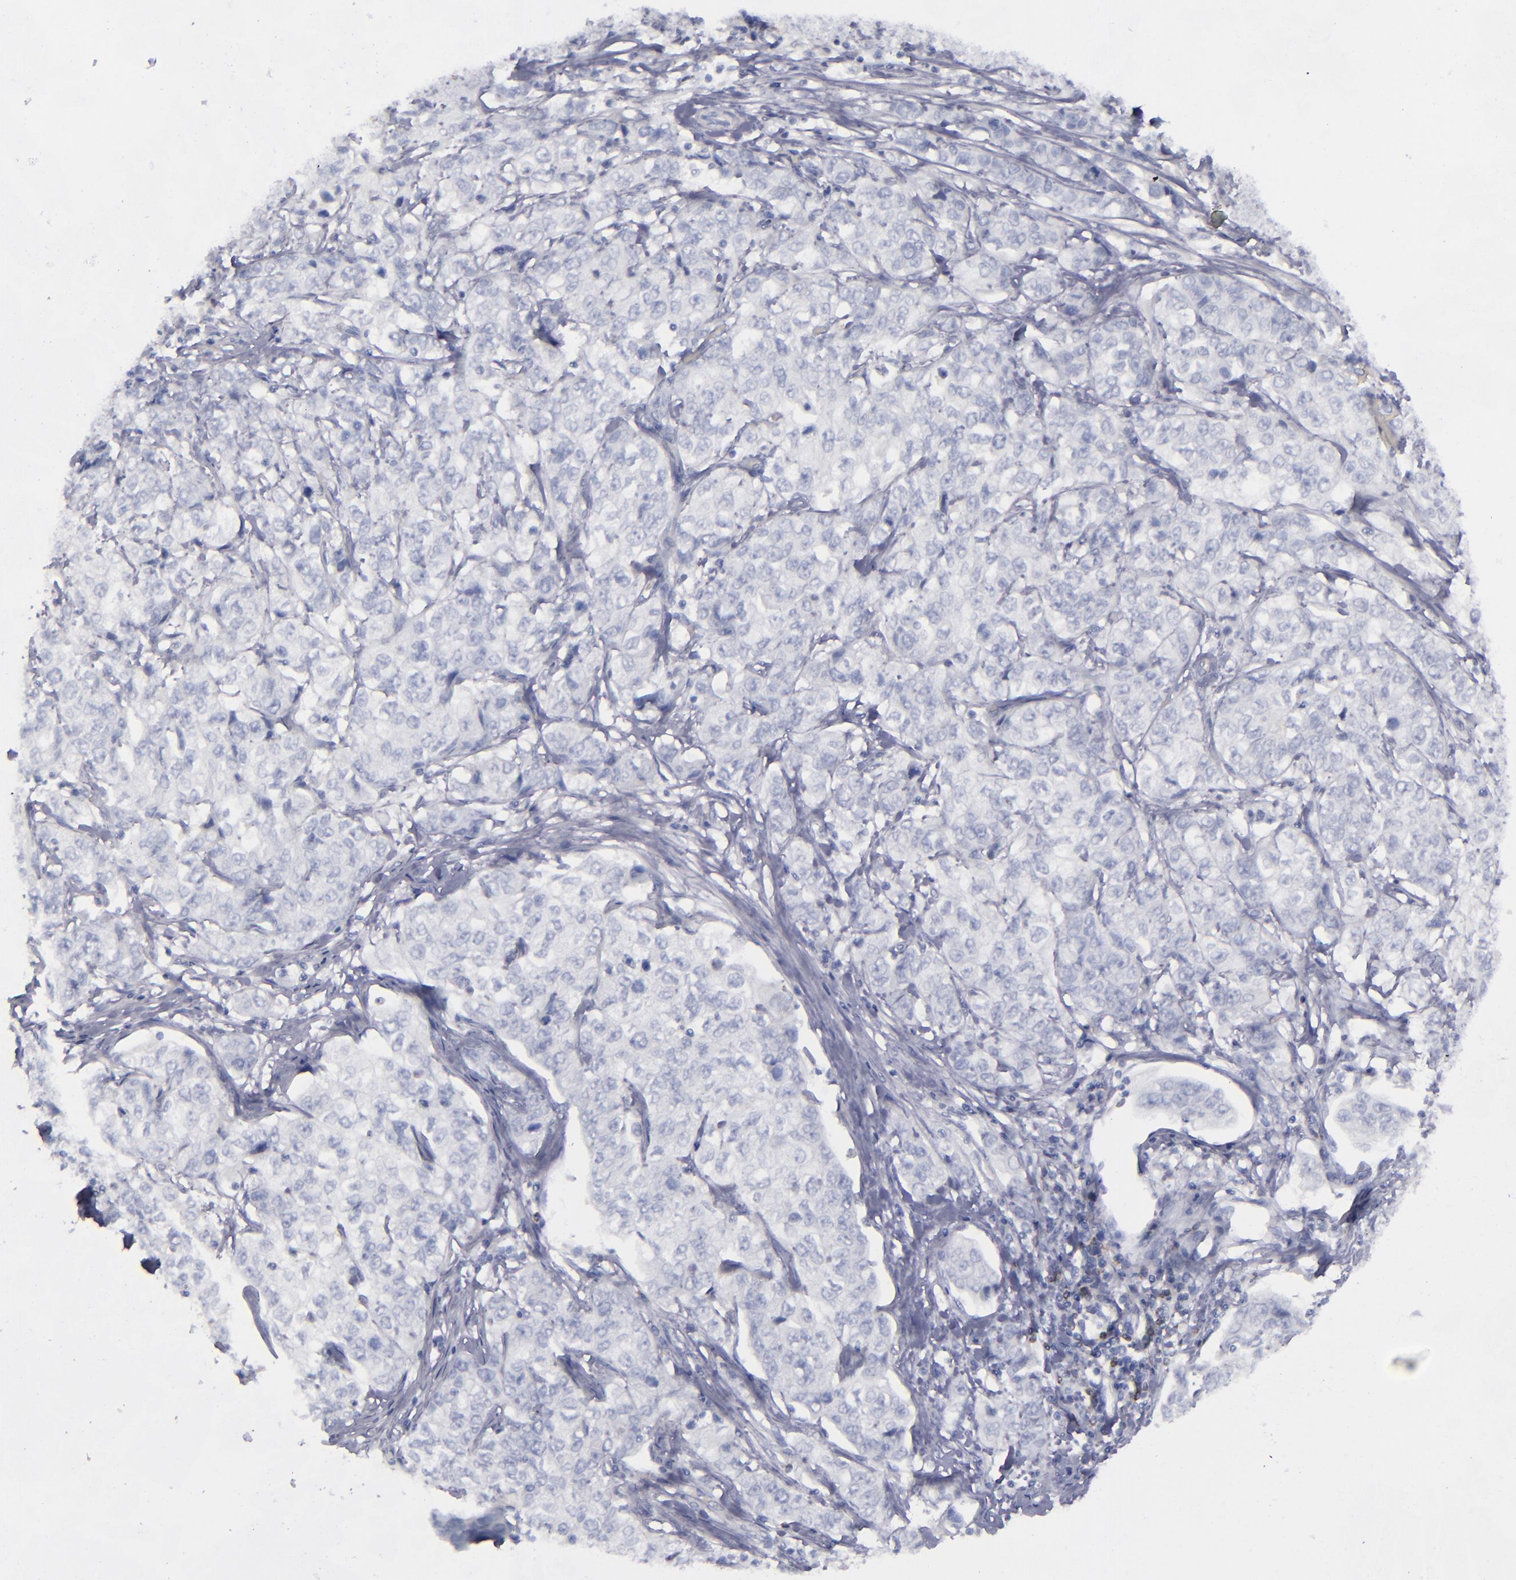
{"staining": {"intensity": "negative", "quantity": "none", "location": "none"}, "tissue": "stomach cancer", "cell_type": "Tumor cells", "image_type": "cancer", "snomed": [{"axis": "morphology", "description": "Adenocarcinoma, NOS"}, {"axis": "topography", "description": "Stomach"}], "caption": "The IHC micrograph has no significant expression in tumor cells of stomach adenocarcinoma tissue. (DAB immunohistochemistry (IHC), high magnification).", "gene": "CD22", "patient": {"sex": "male", "age": 48}}